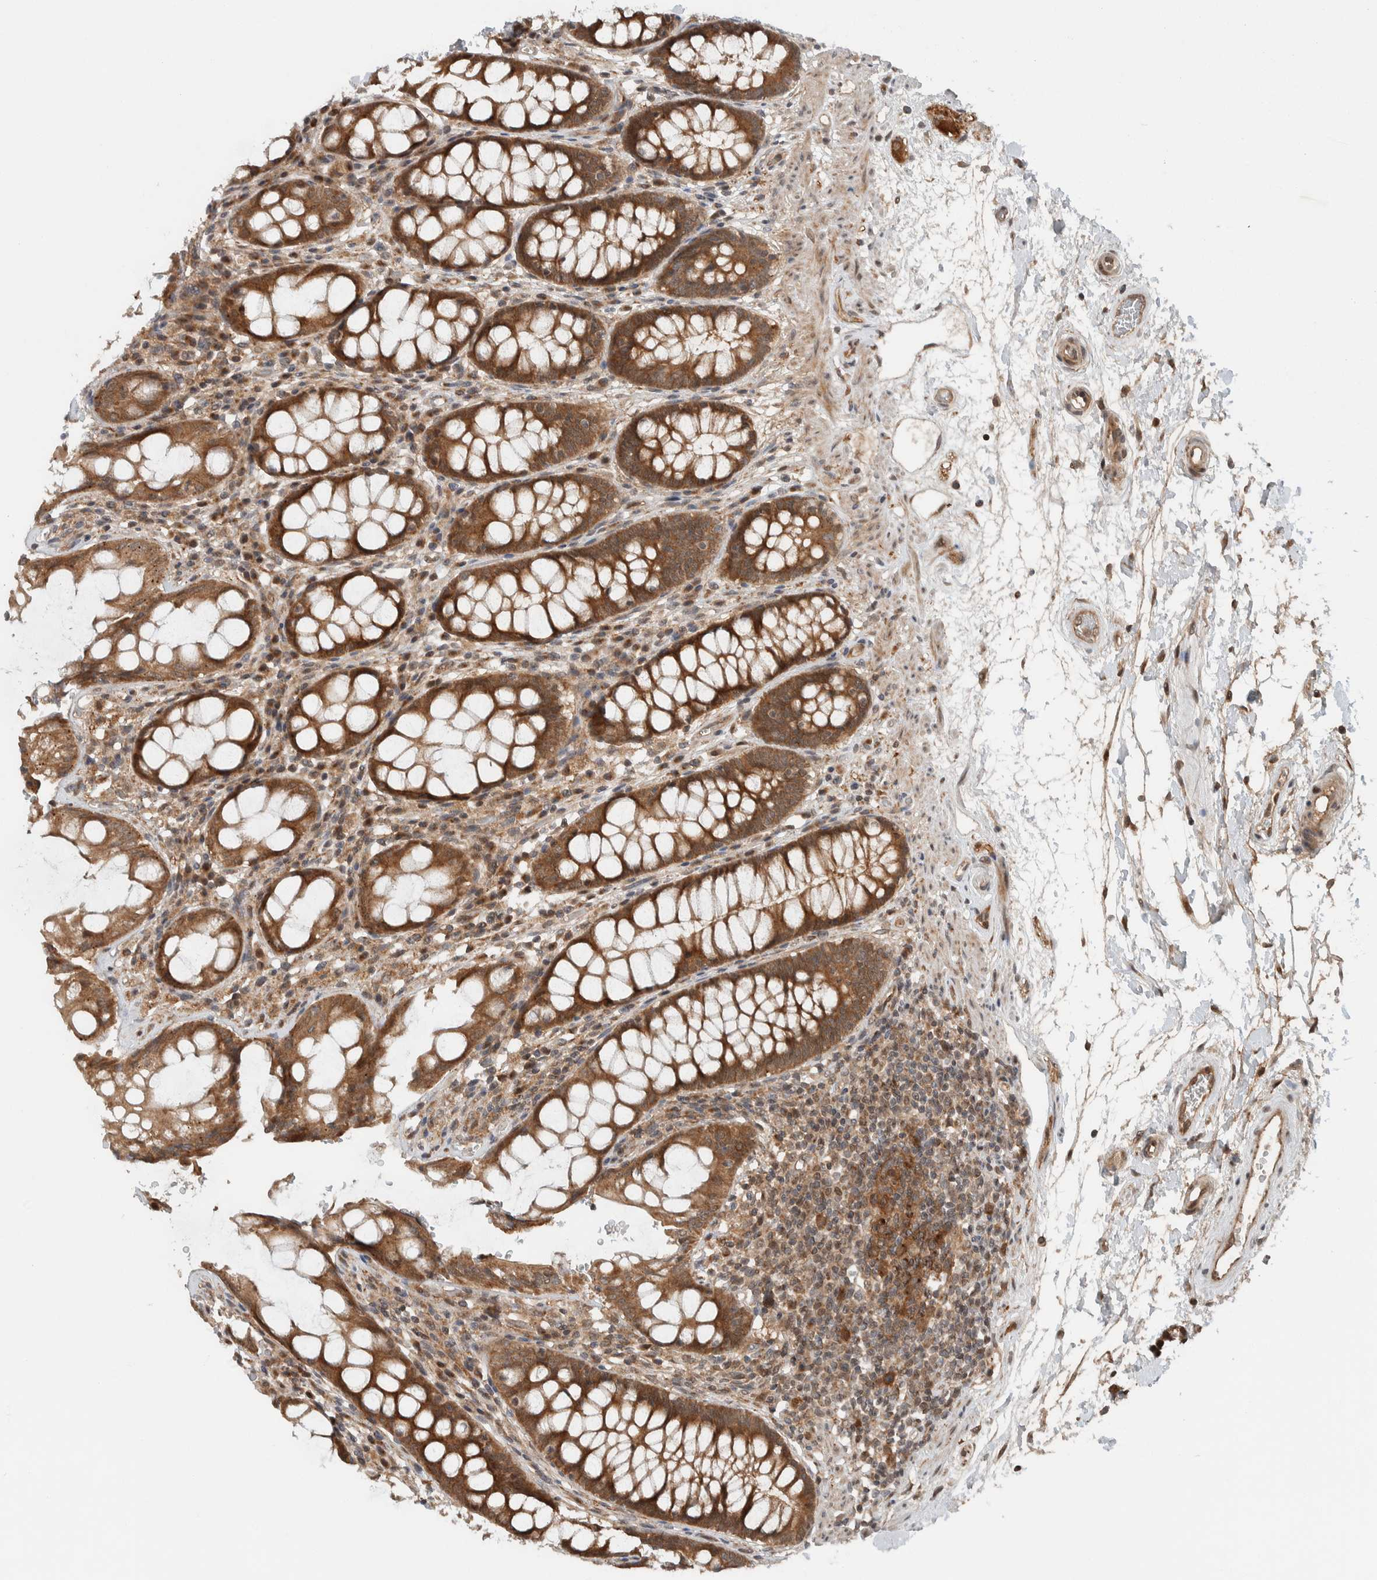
{"staining": {"intensity": "strong", "quantity": ">75%", "location": "cytoplasmic/membranous"}, "tissue": "rectum", "cell_type": "Glandular cells", "image_type": "normal", "snomed": [{"axis": "morphology", "description": "Normal tissue, NOS"}, {"axis": "topography", "description": "Rectum"}], "caption": "DAB (3,3'-diaminobenzidine) immunohistochemical staining of unremarkable rectum shows strong cytoplasmic/membranous protein expression in about >75% of glandular cells. (IHC, brightfield microscopy, high magnification).", "gene": "KLHL6", "patient": {"sex": "male", "age": 64}}